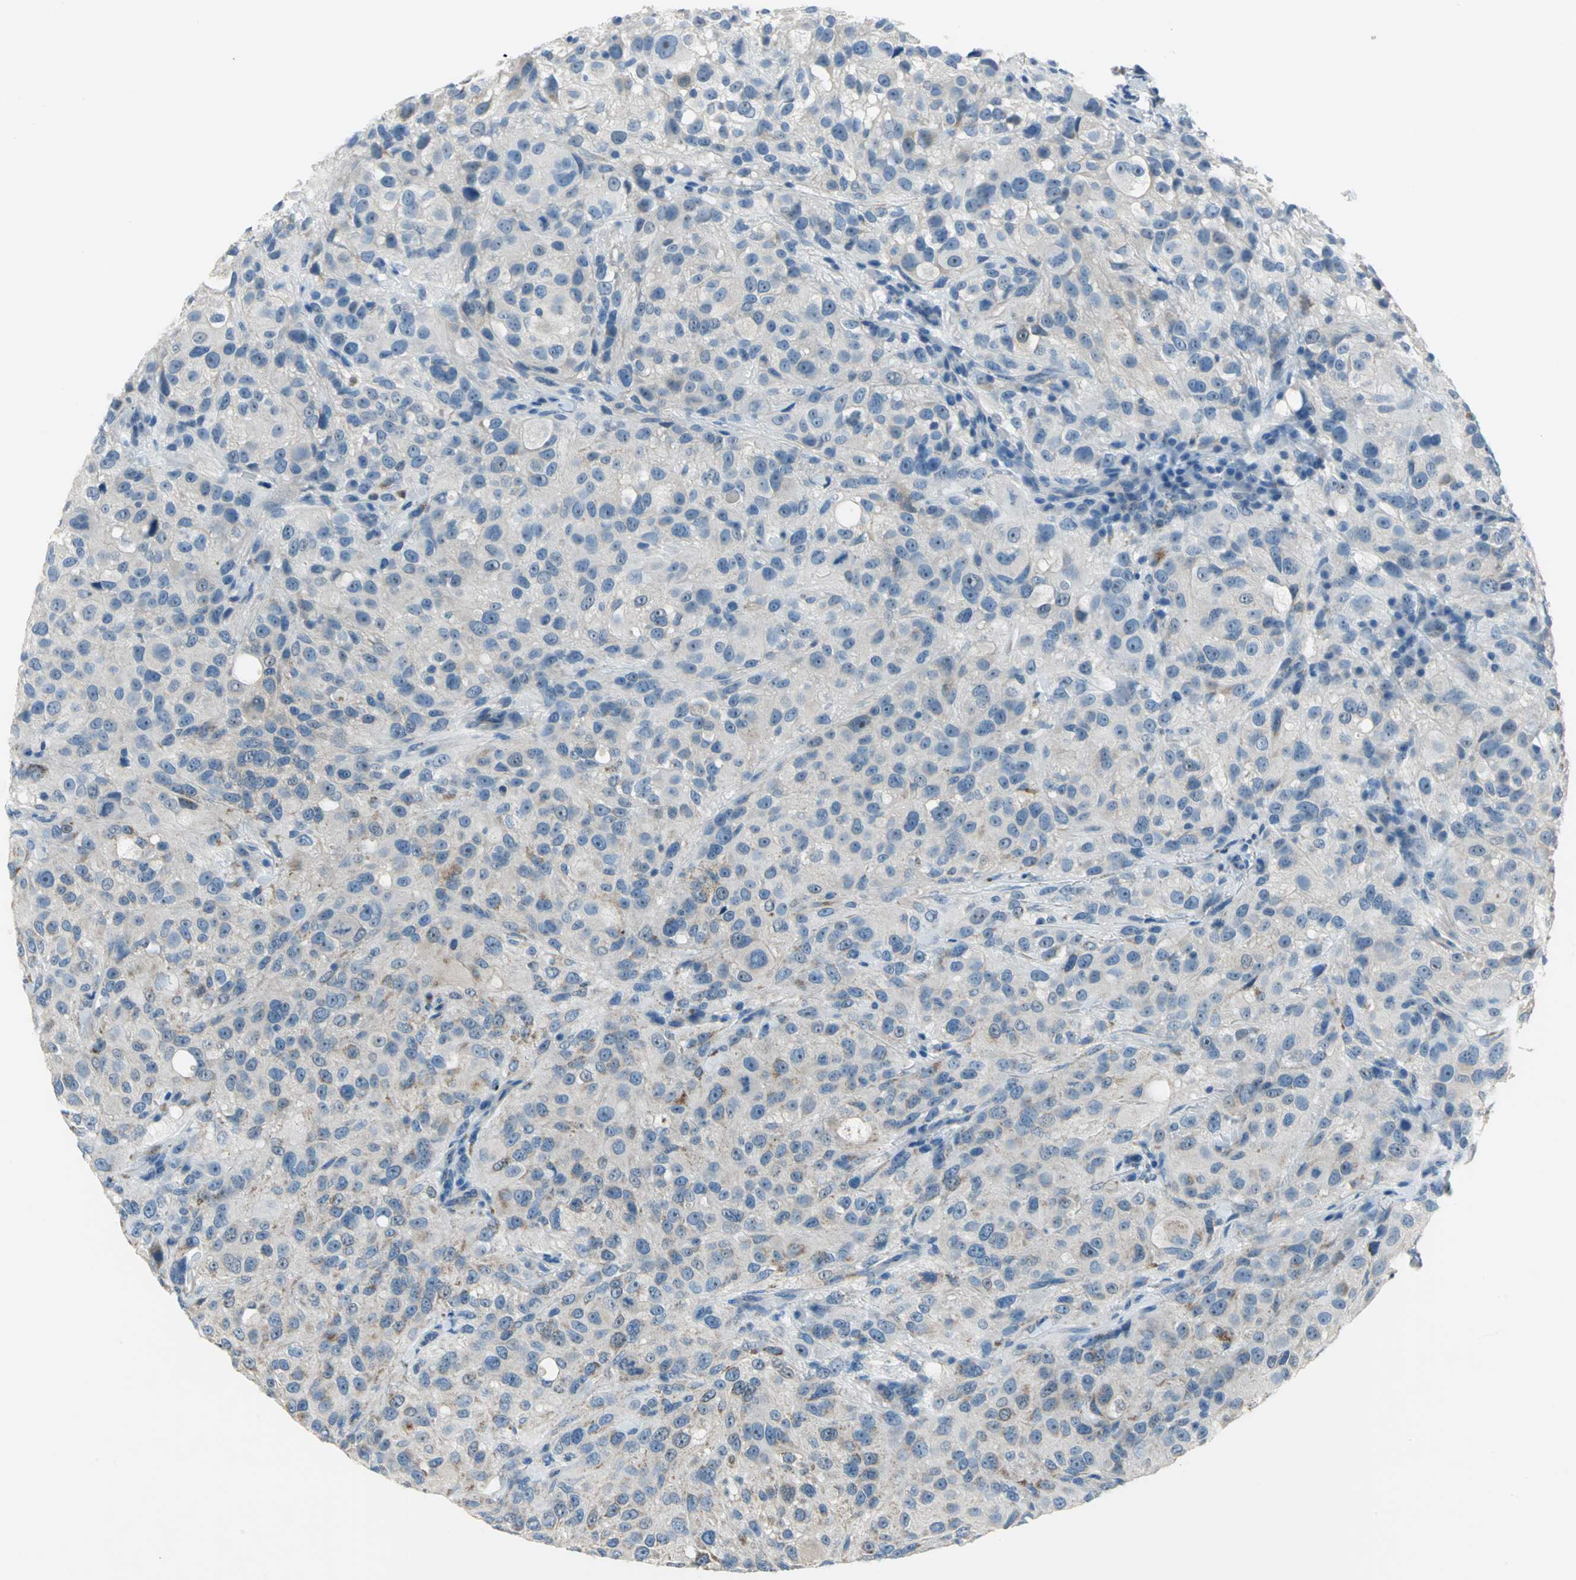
{"staining": {"intensity": "moderate", "quantity": "<25%", "location": "cytoplasmic/membranous"}, "tissue": "melanoma", "cell_type": "Tumor cells", "image_type": "cancer", "snomed": [{"axis": "morphology", "description": "Necrosis, NOS"}, {"axis": "morphology", "description": "Malignant melanoma, NOS"}, {"axis": "topography", "description": "Skin"}], "caption": "A brown stain shows moderate cytoplasmic/membranous positivity of a protein in malignant melanoma tumor cells.", "gene": "MUC4", "patient": {"sex": "female", "age": 87}}